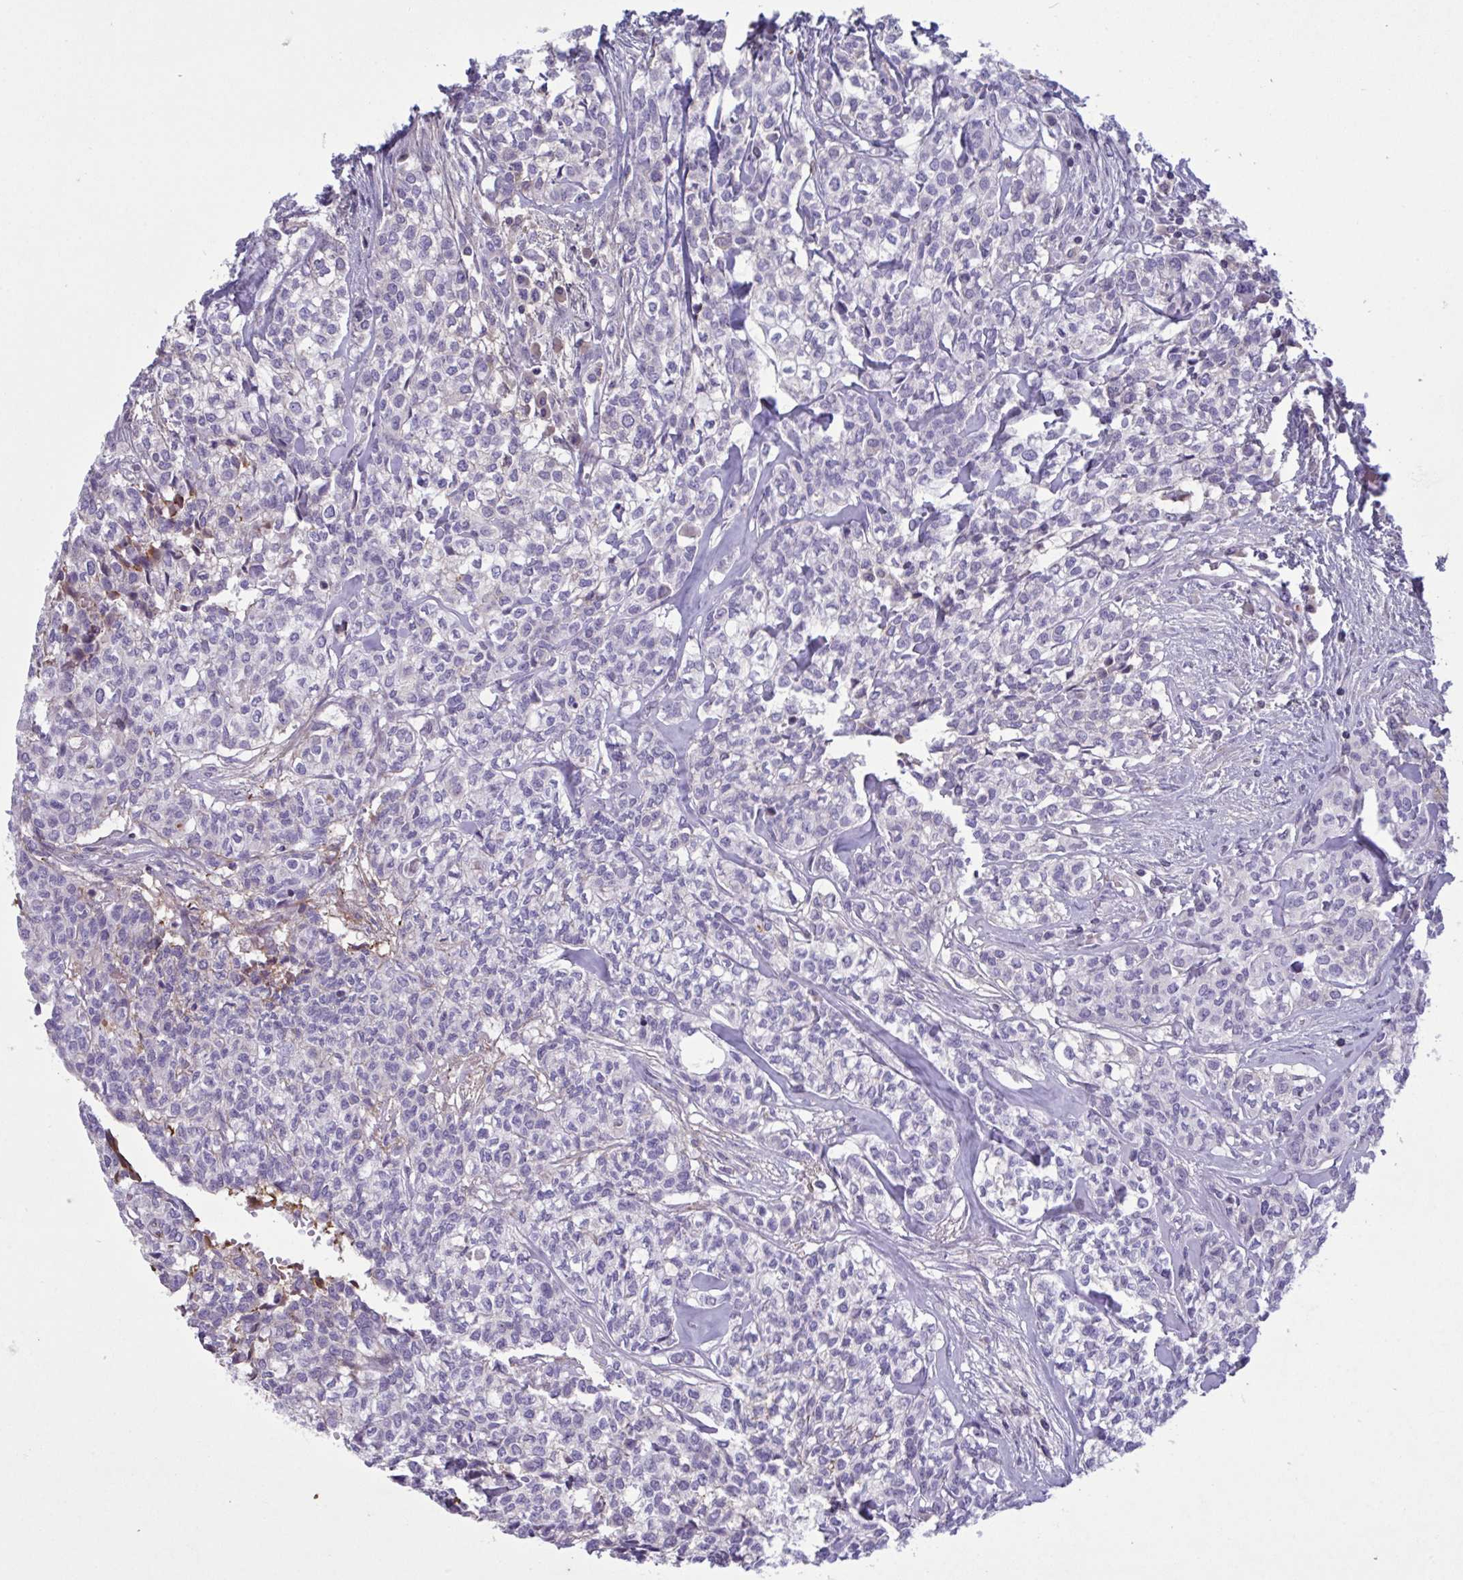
{"staining": {"intensity": "negative", "quantity": "none", "location": "none"}, "tissue": "head and neck cancer", "cell_type": "Tumor cells", "image_type": "cancer", "snomed": [{"axis": "morphology", "description": "Adenocarcinoma, NOS"}, {"axis": "topography", "description": "Head-Neck"}], "caption": "Protein analysis of head and neck cancer (adenocarcinoma) displays no significant expression in tumor cells.", "gene": "IL1R1", "patient": {"sex": "male", "age": 81}}